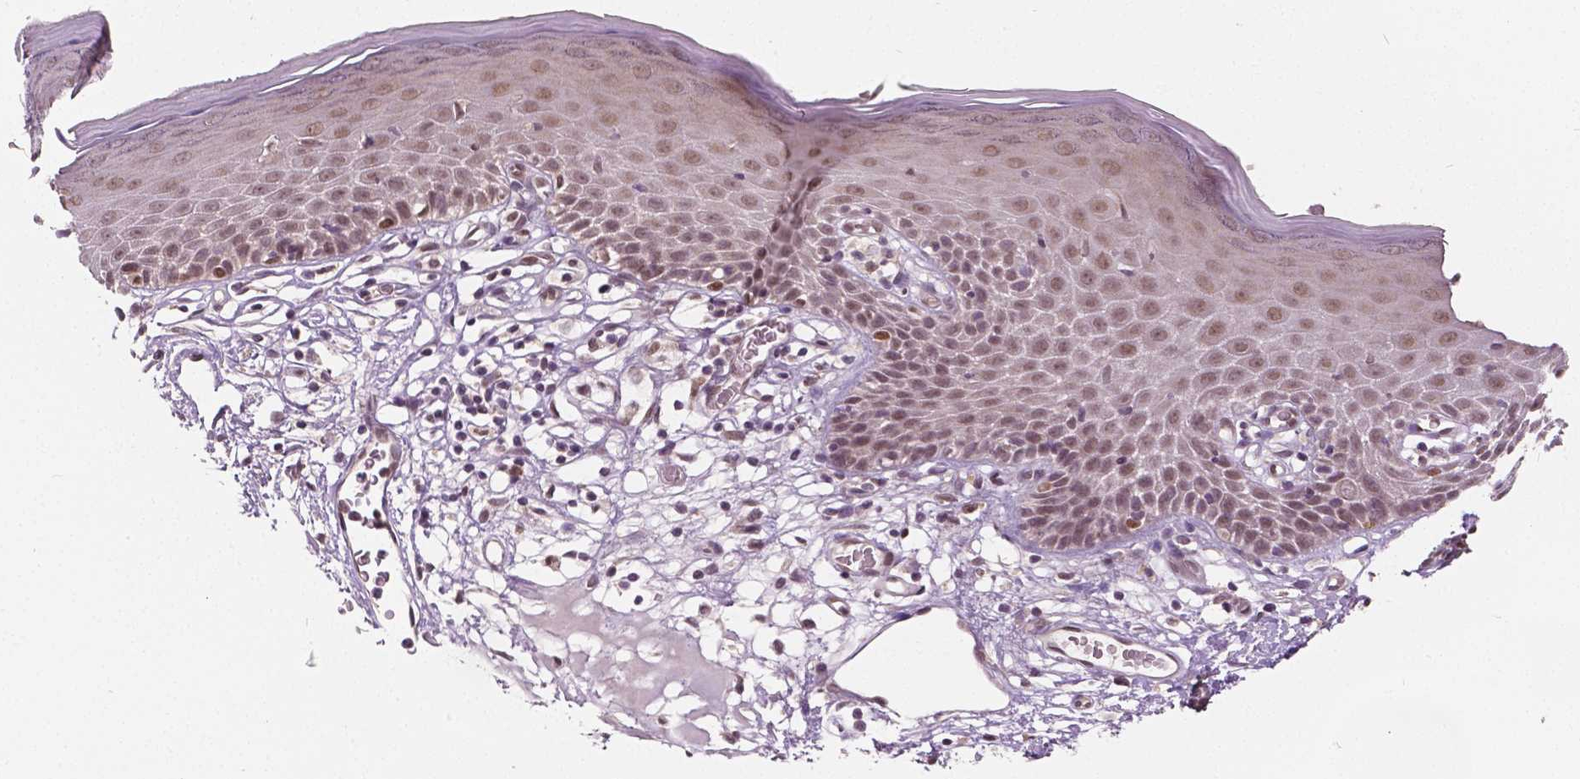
{"staining": {"intensity": "weak", "quantity": ">75%", "location": "nuclear"}, "tissue": "skin", "cell_type": "Epidermal cells", "image_type": "normal", "snomed": [{"axis": "morphology", "description": "Normal tissue, NOS"}, {"axis": "topography", "description": "Vulva"}], "caption": "Epidermal cells exhibit low levels of weak nuclear staining in approximately >75% of cells in benign skin. (DAB IHC, brown staining for protein, blue staining for nuclei).", "gene": "HMBOX1", "patient": {"sex": "female", "age": 68}}